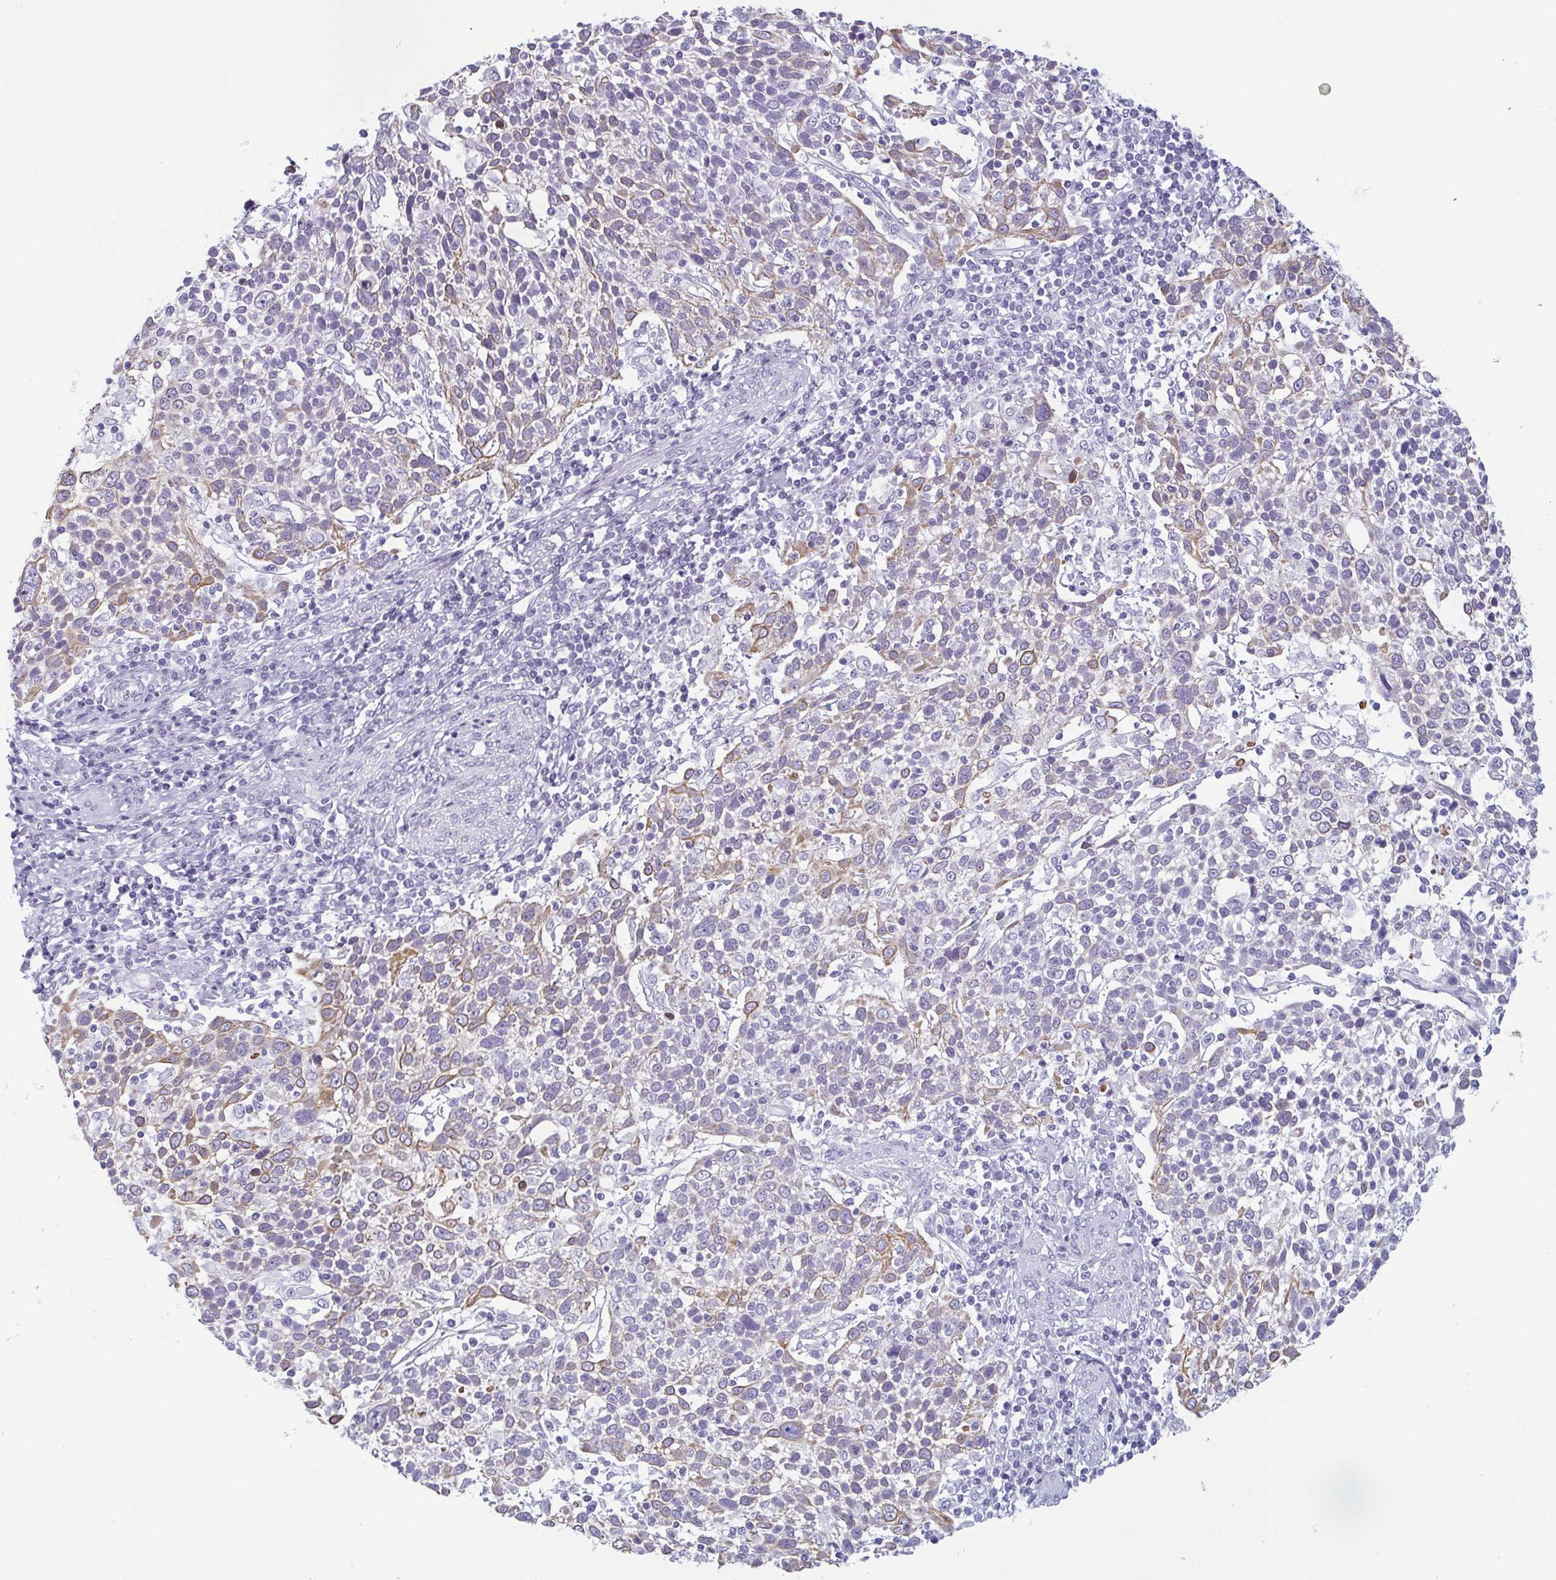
{"staining": {"intensity": "moderate", "quantity": "<25%", "location": "cytoplasmic/membranous"}, "tissue": "cervical cancer", "cell_type": "Tumor cells", "image_type": "cancer", "snomed": [{"axis": "morphology", "description": "Squamous cell carcinoma, NOS"}, {"axis": "topography", "description": "Cervix"}], "caption": "Immunohistochemistry (IHC) staining of cervical squamous cell carcinoma, which reveals low levels of moderate cytoplasmic/membranous expression in about <25% of tumor cells indicating moderate cytoplasmic/membranous protein expression. The staining was performed using DAB (brown) for protein detection and nuclei were counterstained in hematoxylin (blue).", "gene": "KRT78", "patient": {"sex": "female", "age": 61}}